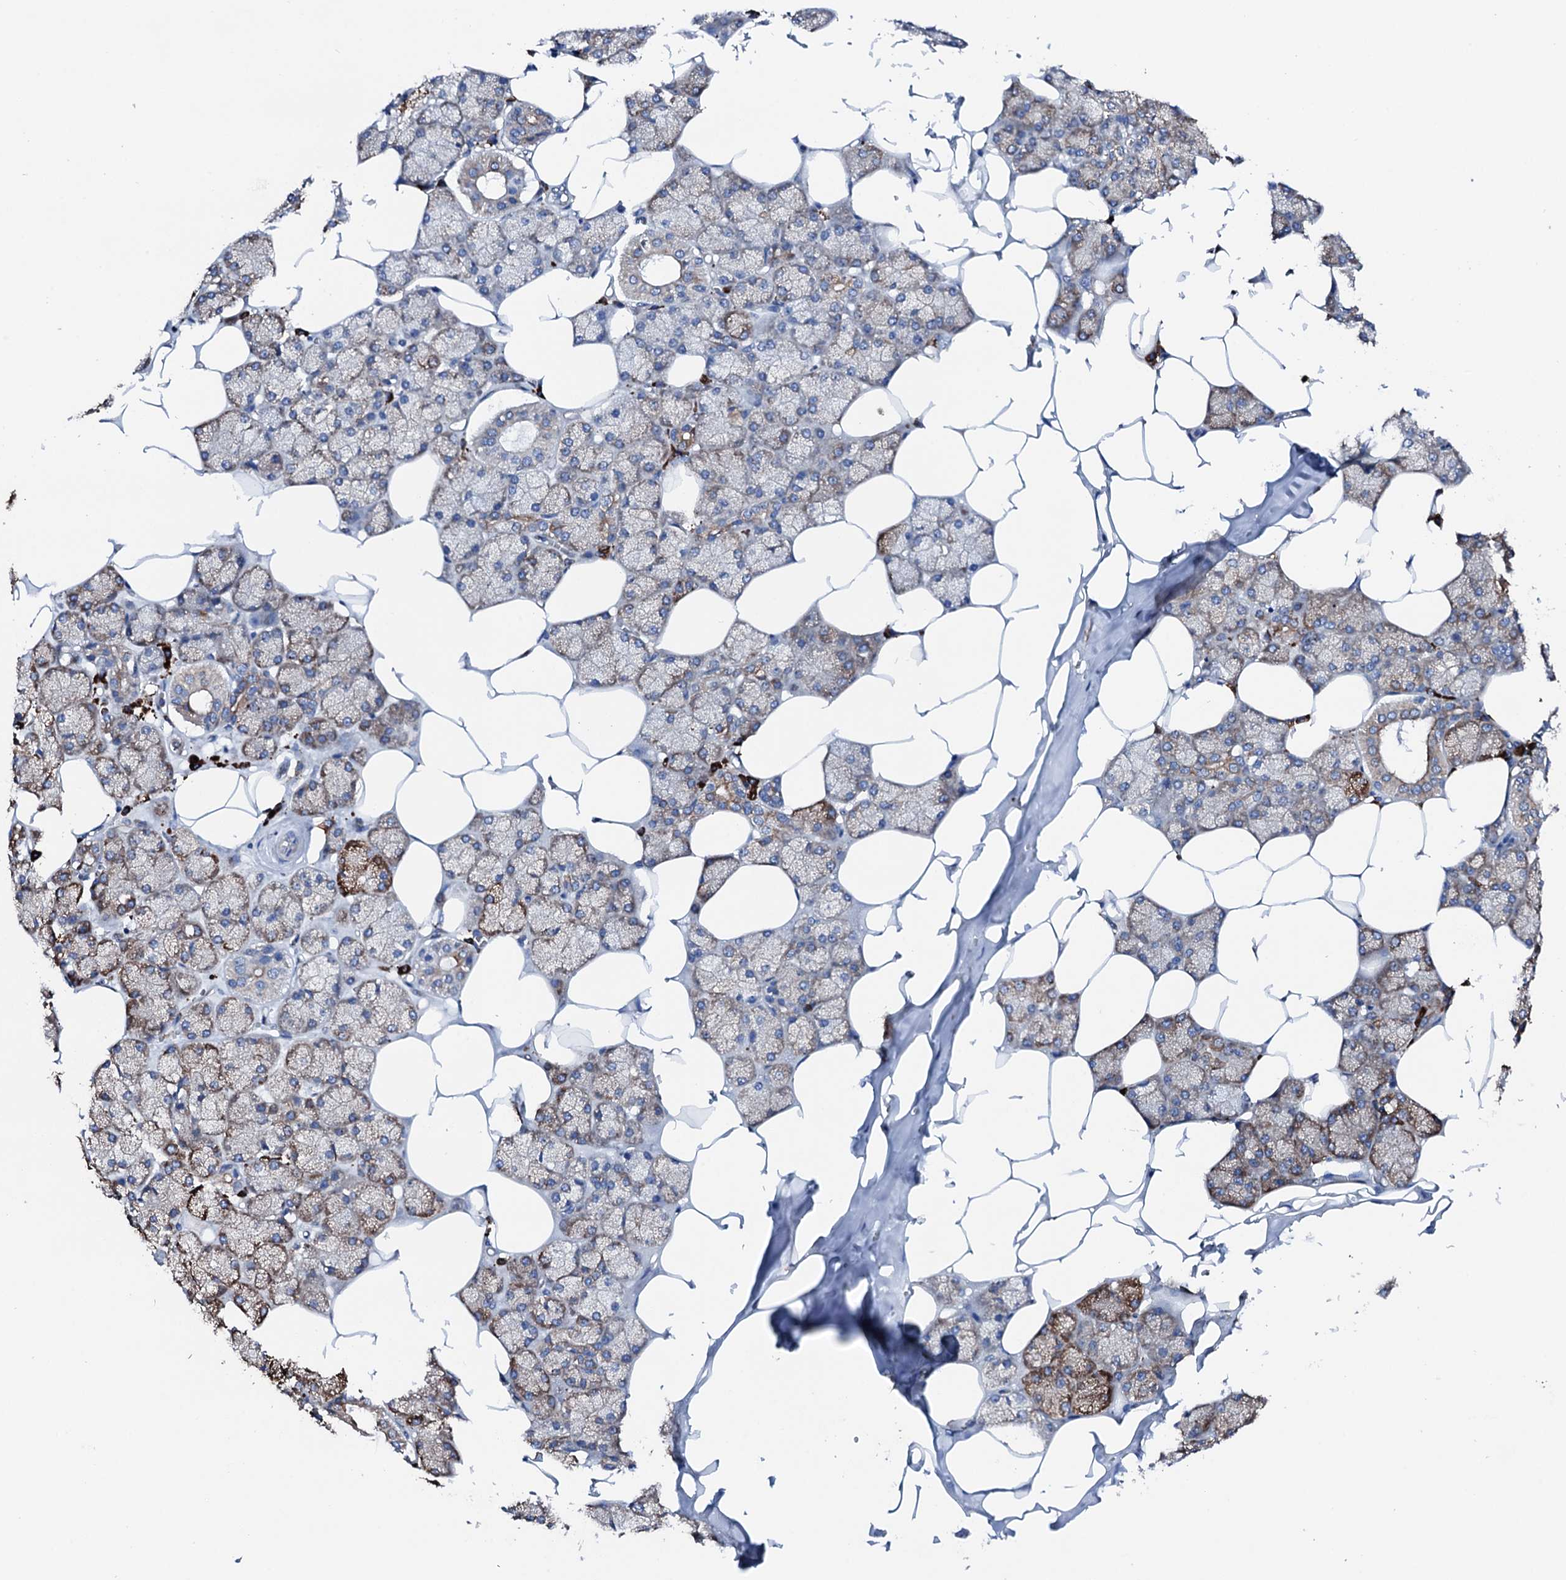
{"staining": {"intensity": "moderate", "quantity": "25%-75%", "location": "cytoplasmic/membranous"}, "tissue": "salivary gland", "cell_type": "Glandular cells", "image_type": "normal", "snomed": [{"axis": "morphology", "description": "Normal tissue, NOS"}, {"axis": "topography", "description": "Salivary gland"}], "caption": "This photomicrograph displays immunohistochemistry staining of unremarkable human salivary gland, with medium moderate cytoplasmic/membranous staining in approximately 25%-75% of glandular cells.", "gene": "AMDHD1", "patient": {"sex": "male", "age": 62}}